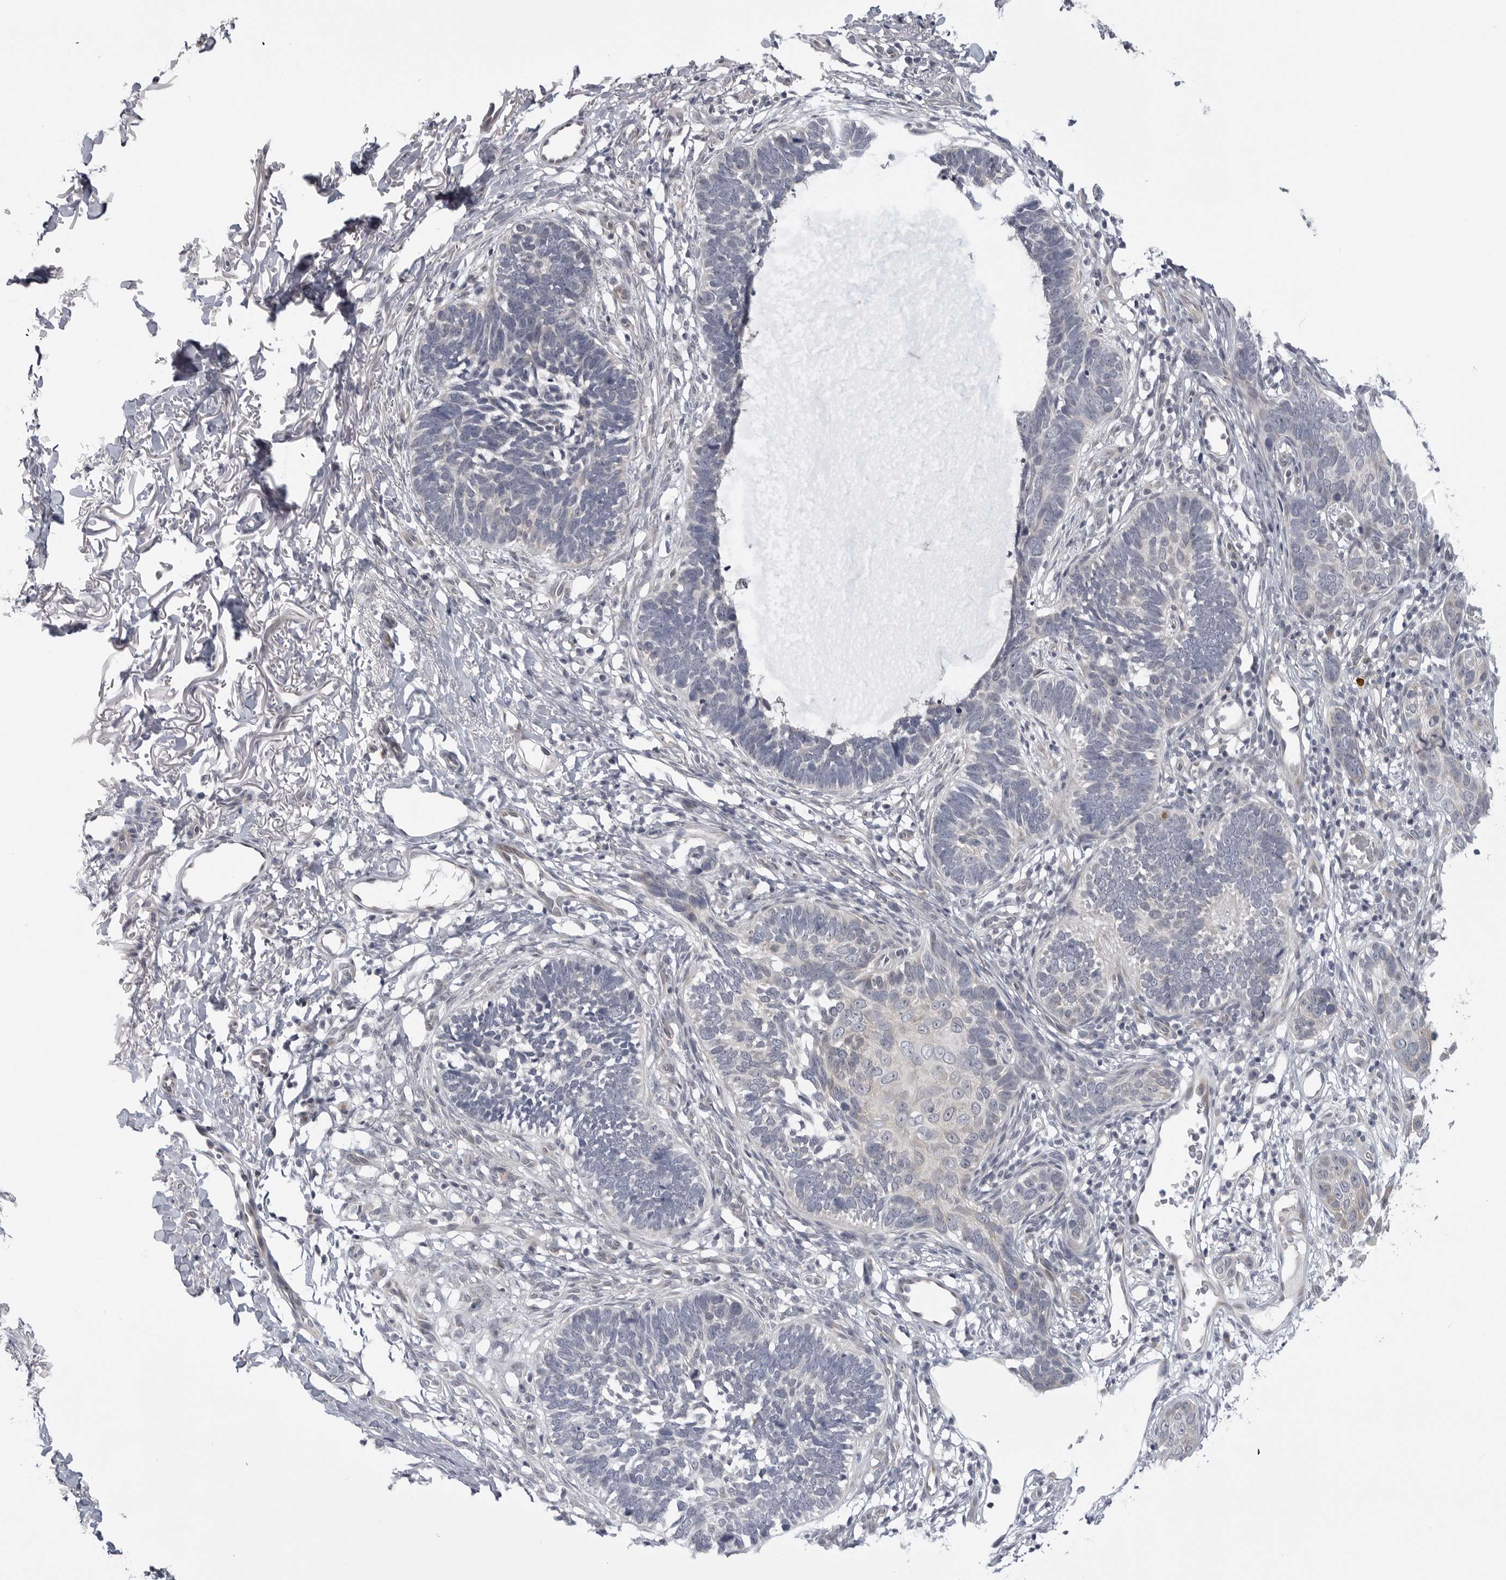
{"staining": {"intensity": "negative", "quantity": "none", "location": "none"}, "tissue": "skin cancer", "cell_type": "Tumor cells", "image_type": "cancer", "snomed": [{"axis": "morphology", "description": "Normal tissue, NOS"}, {"axis": "morphology", "description": "Basal cell carcinoma"}, {"axis": "topography", "description": "Skin"}], "caption": "High magnification brightfield microscopy of skin cancer stained with DAB (3,3'-diaminobenzidine) (brown) and counterstained with hematoxylin (blue): tumor cells show no significant expression.", "gene": "LRRC45", "patient": {"sex": "male", "age": 77}}